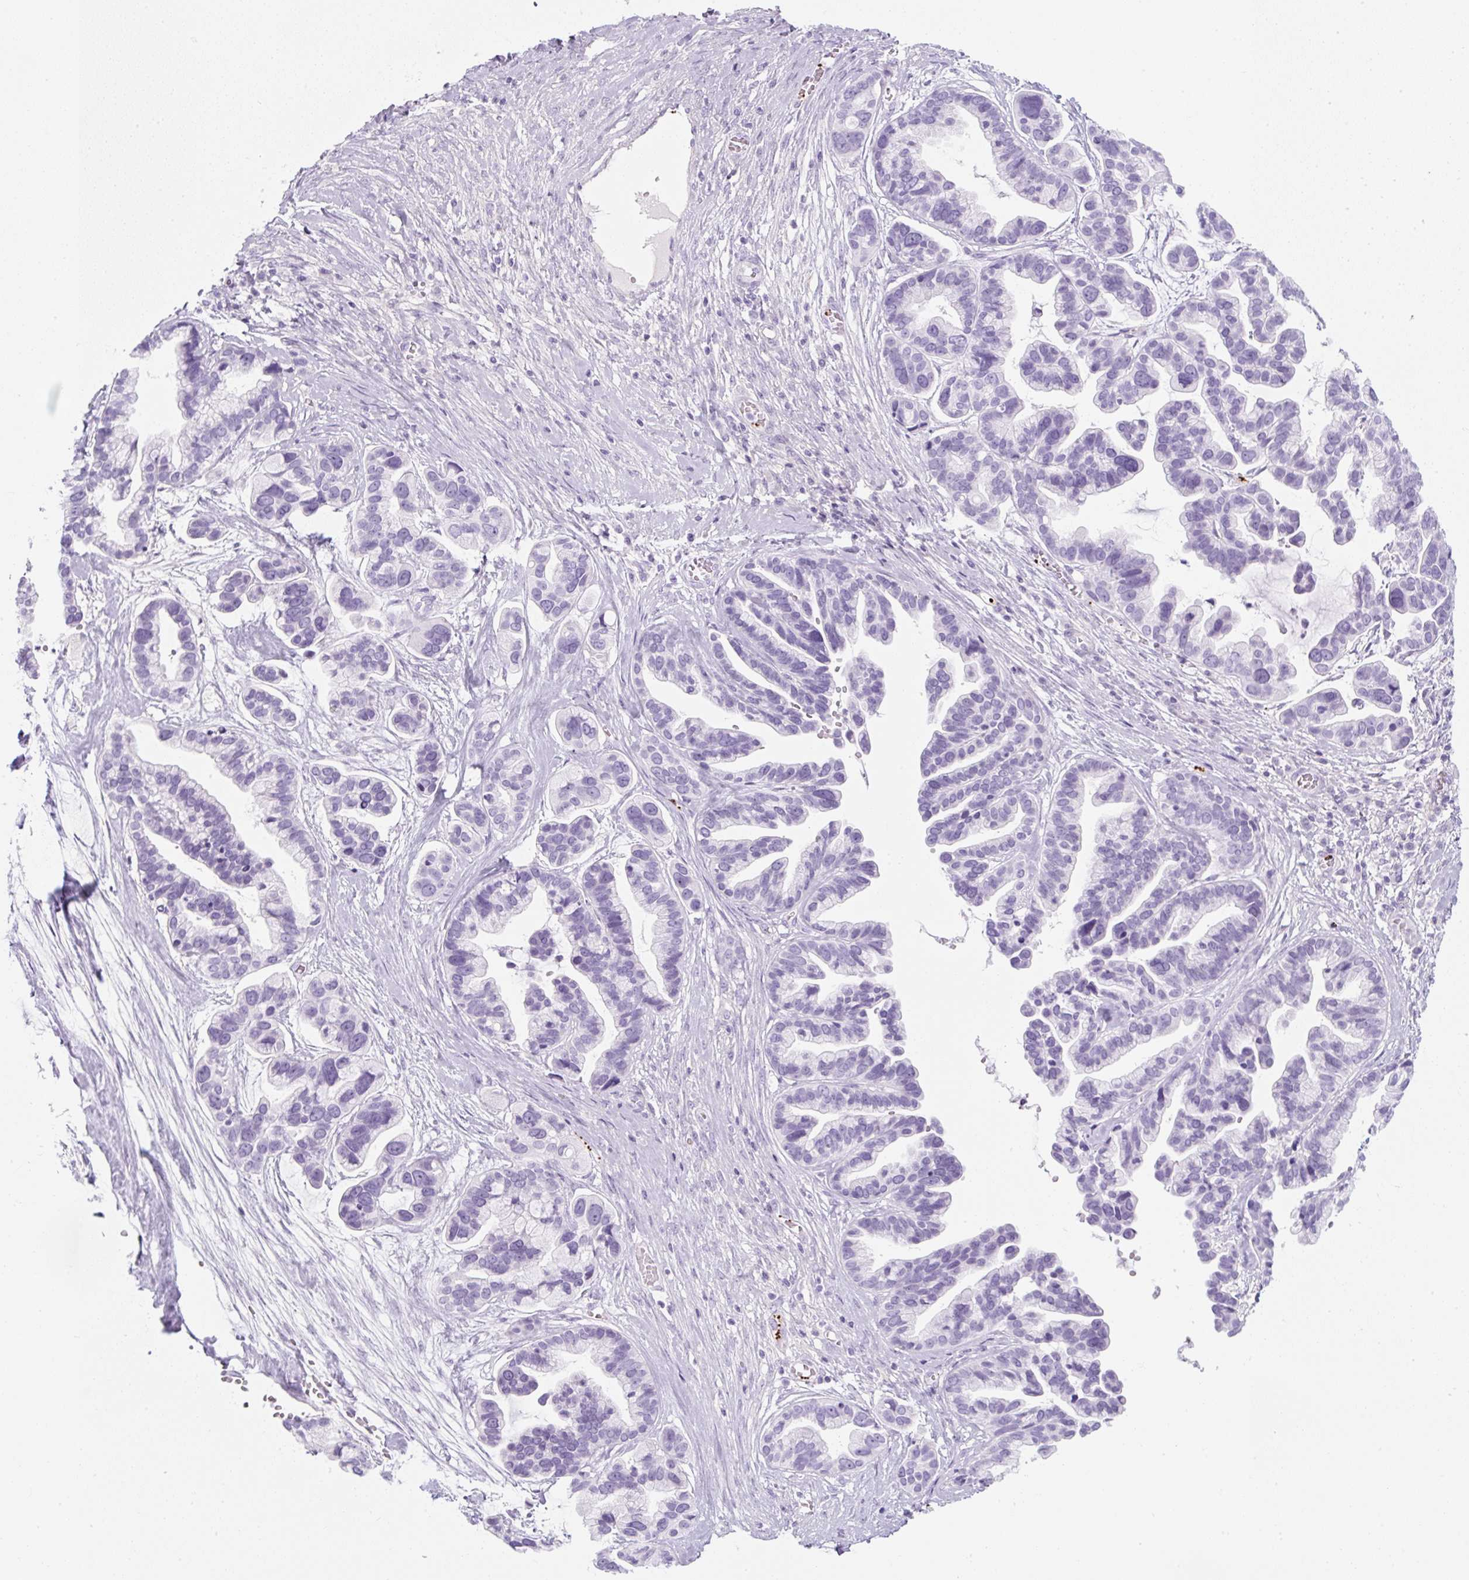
{"staining": {"intensity": "negative", "quantity": "none", "location": "none"}, "tissue": "ovarian cancer", "cell_type": "Tumor cells", "image_type": "cancer", "snomed": [{"axis": "morphology", "description": "Cystadenocarcinoma, serous, NOS"}, {"axis": "topography", "description": "Ovary"}], "caption": "The photomicrograph shows no significant positivity in tumor cells of ovarian serous cystadenocarcinoma.", "gene": "PF4V1", "patient": {"sex": "female", "age": 56}}